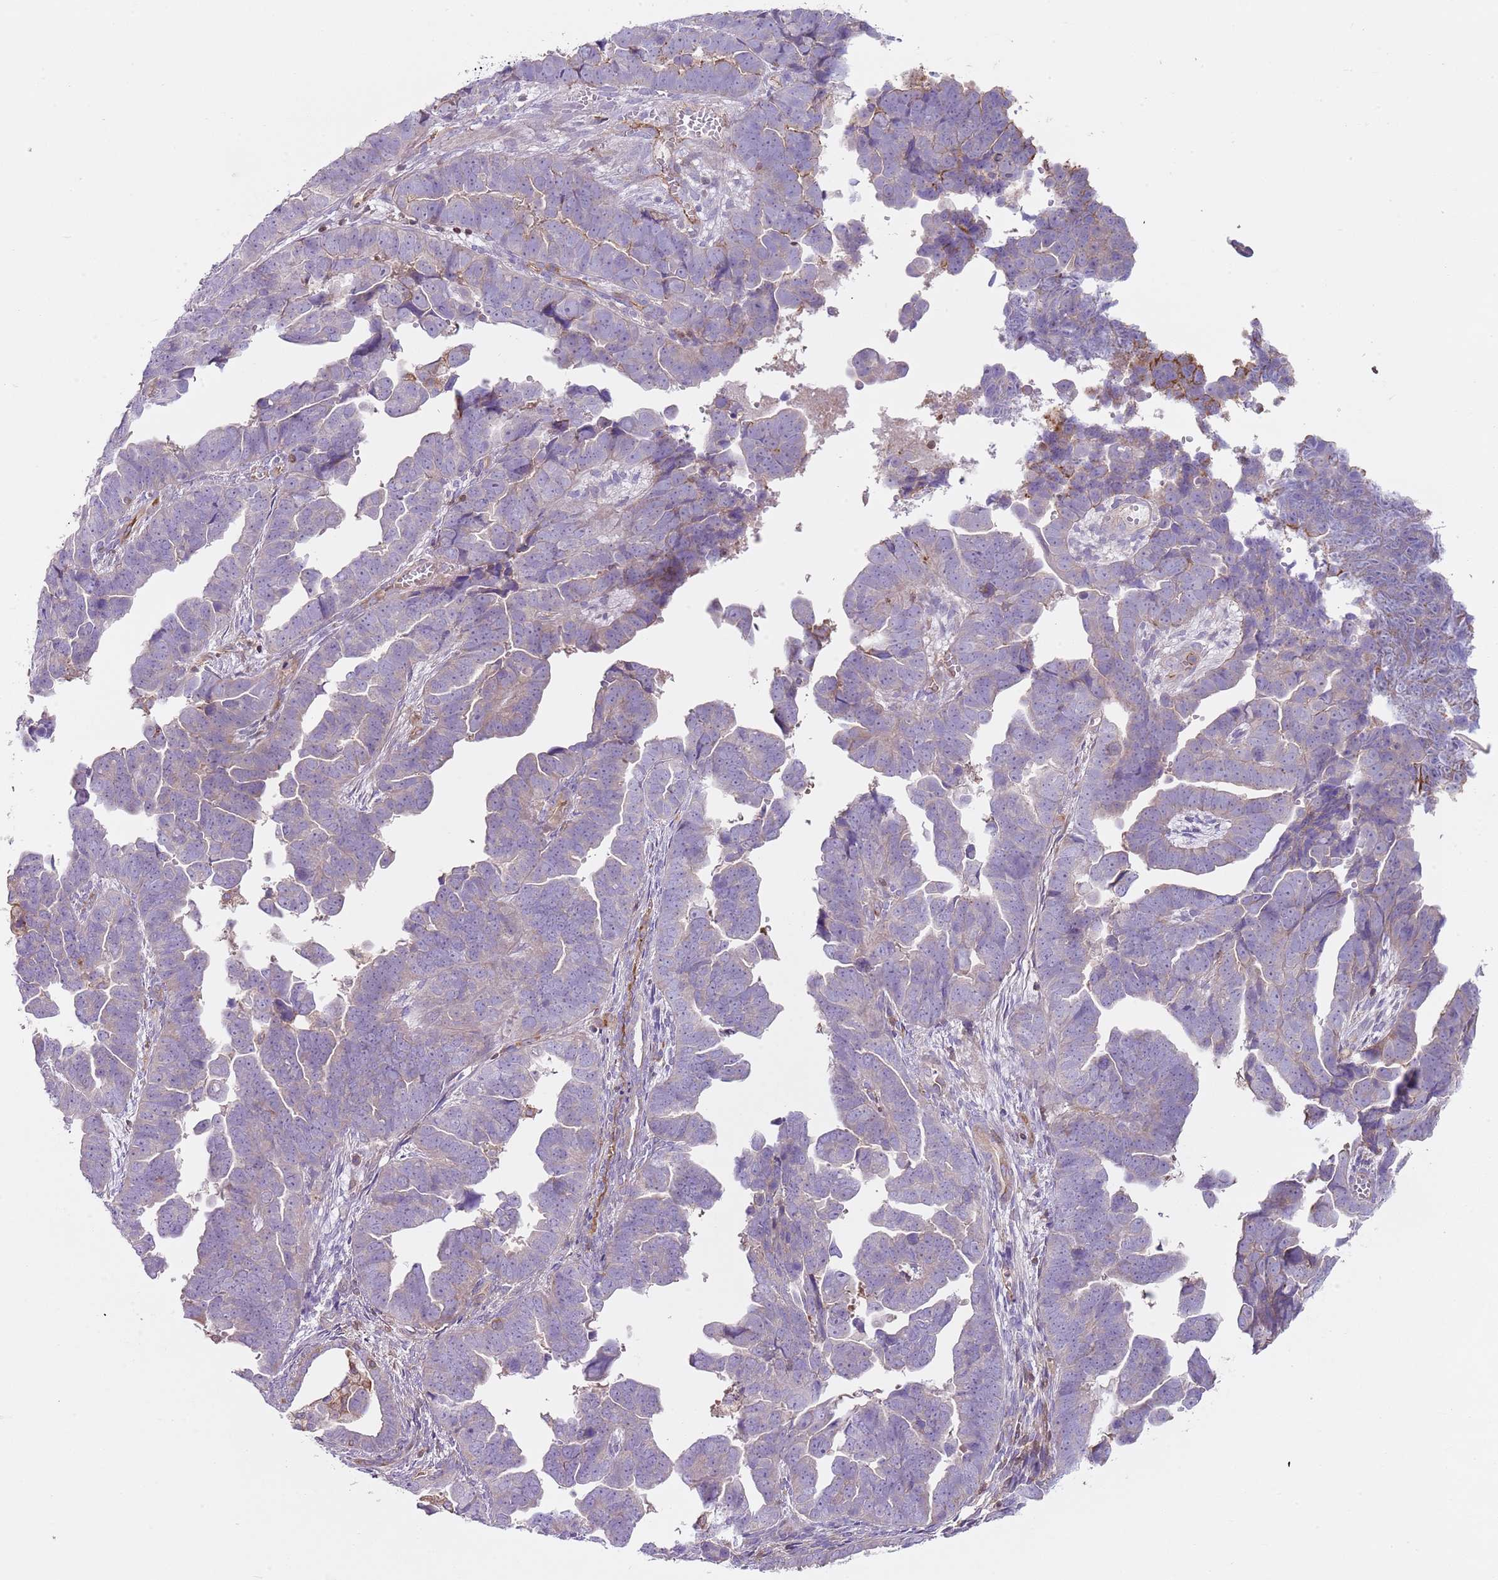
{"staining": {"intensity": "weak", "quantity": "<25%", "location": "cytoplasmic/membranous"}, "tissue": "endometrial cancer", "cell_type": "Tumor cells", "image_type": "cancer", "snomed": [{"axis": "morphology", "description": "Adenocarcinoma, NOS"}, {"axis": "topography", "description": "Endometrium"}], "caption": "The photomicrograph demonstrates no staining of tumor cells in endometrial adenocarcinoma.", "gene": "GNAI3", "patient": {"sex": "female", "age": 75}}